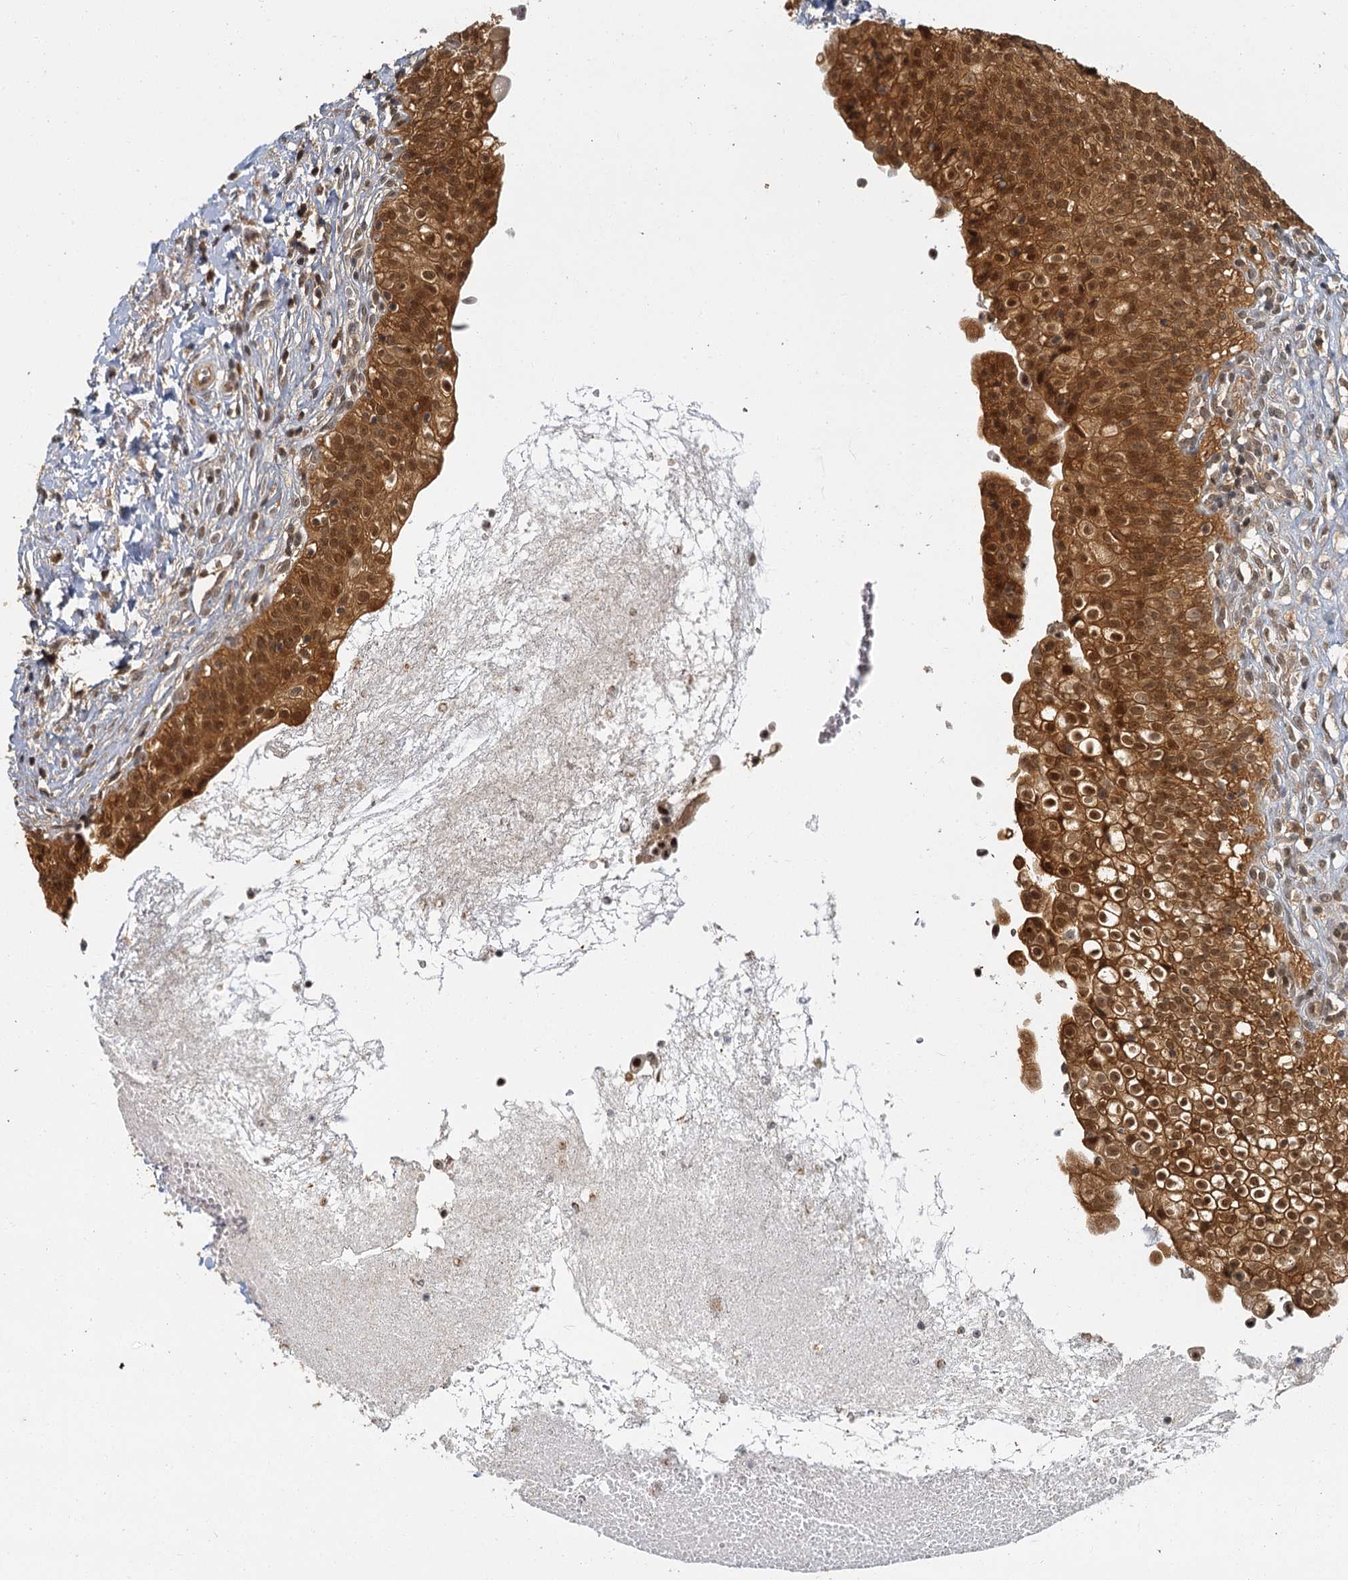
{"staining": {"intensity": "strong", "quantity": ">75%", "location": "cytoplasmic/membranous,nuclear"}, "tissue": "urinary bladder", "cell_type": "Urothelial cells", "image_type": "normal", "snomed": [{"axis": "morphology", "description": "Normal tissue, NOS"}, {"axis": "topography", "description": "Urinary bladder"}], "caption": "Immunohistochemical staining of normal human urinary bladder reveals >75% levels of strong cytoplasmic/membranous,nuclear protein expression in approximately >75% of urothelial cells.", "gene": "ZNF549", "patient": {"sex": "male", "age": 55}}